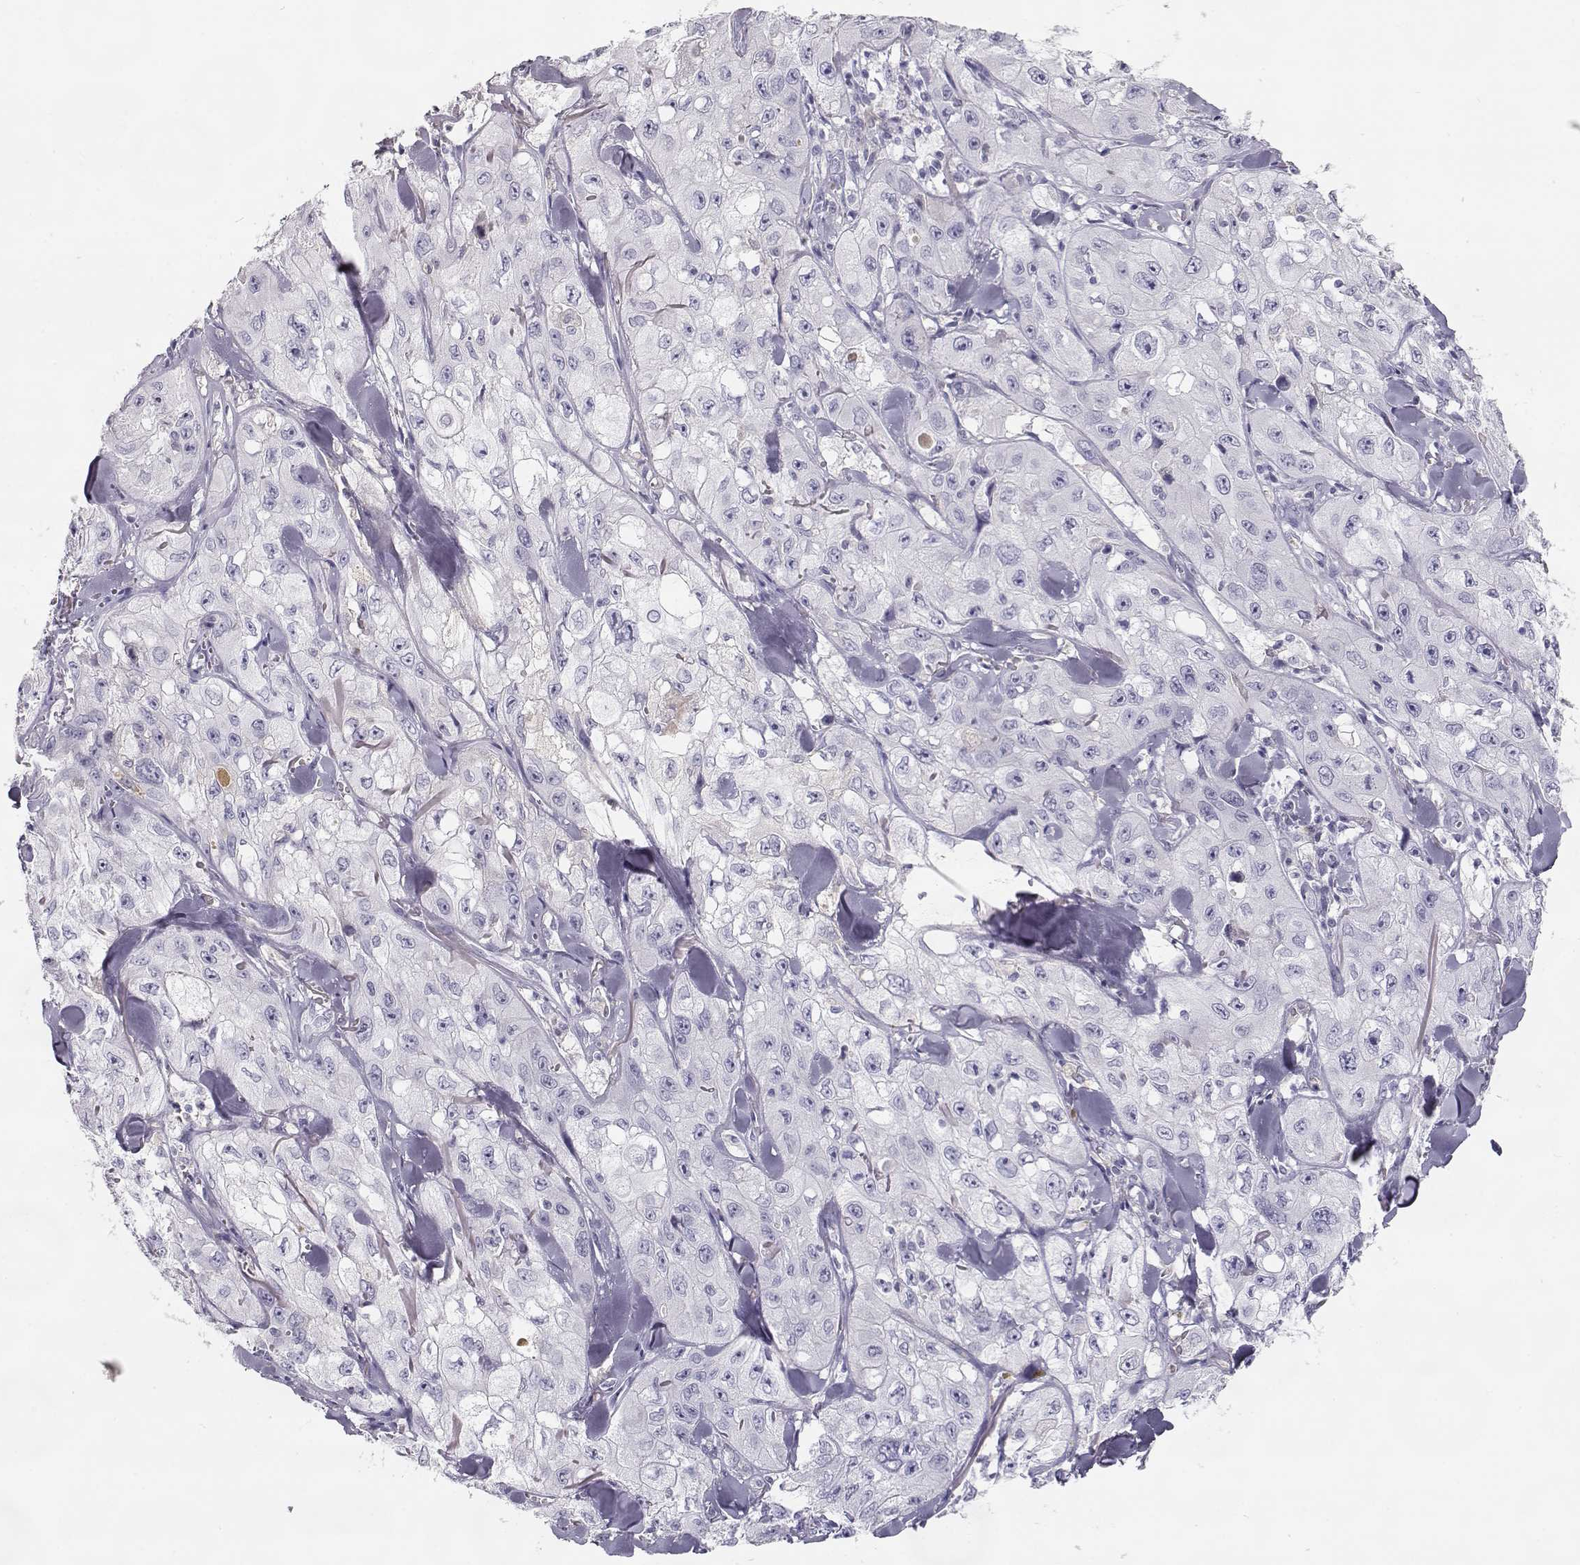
{"staining": {"intensity": "negative", "quantity": "none", "location": "none"}, "tissue": "skin cancer", "cell_type": "Tumor cells", "image_type": "cancer", "snomed": [{"axis": "morphology", "description": "Squamous cell carcinoma, NOS"}, {"axis": "topography", "description": "Skin"}, {"axis": "topography", "description": "Subcutis"}], "caption": "An immunohistochemistry (IHC) micrograph of skin squamous cell carcinoma is shown. There is no staining in tumor cells of skin squamous cell carcinoma.", "gene": "SLCO6A1", "patient": {"sex": "male", "age": 73}}